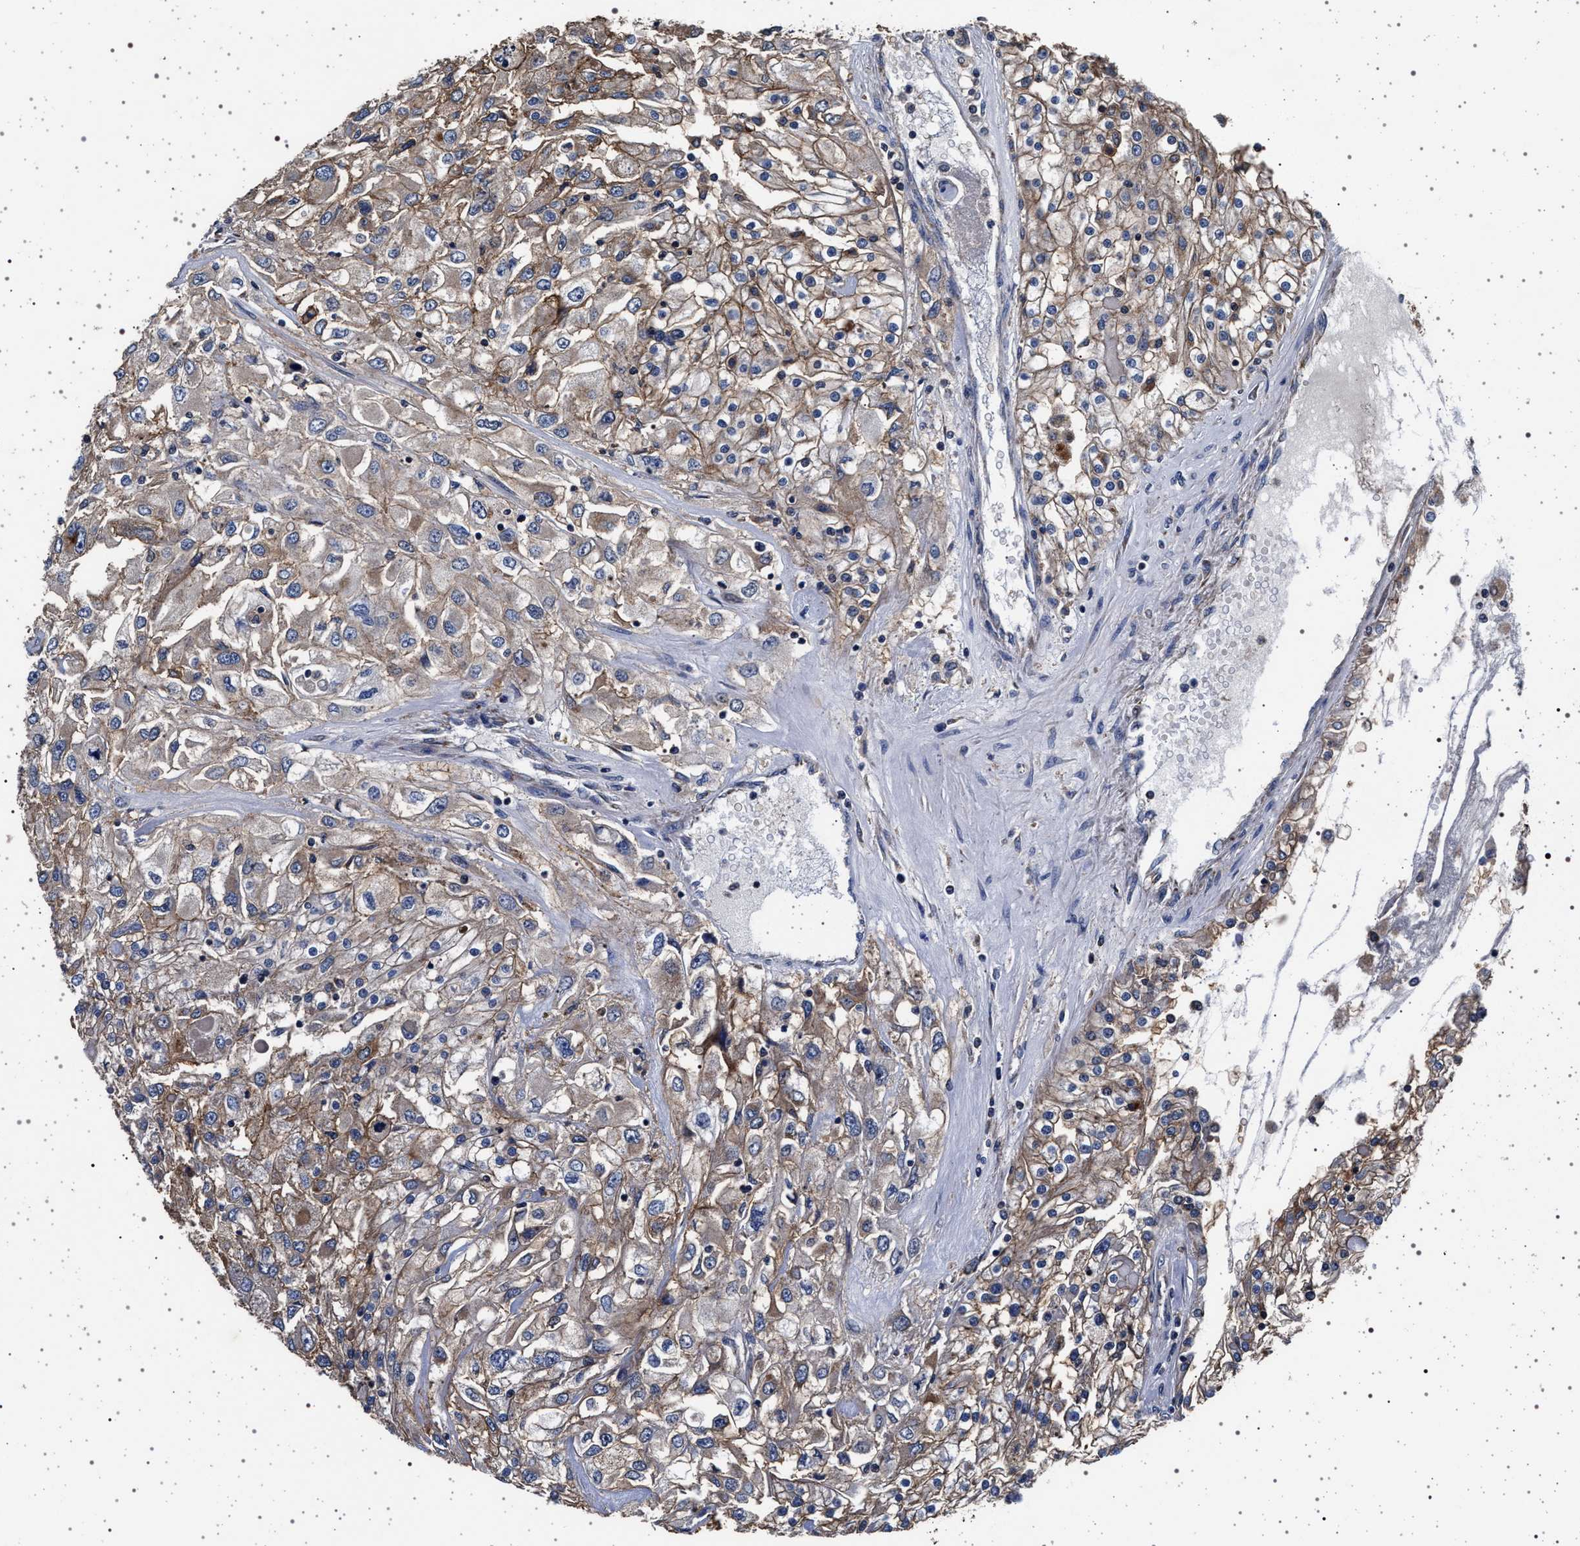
{"staining": {"intensity": "moderate", "quantity": ">75%", "location": "cytoplasmic/membranous"}, "tissue": "renal cancer", "cell_type": "Tumor cells", "image_type": "cancer", "snomed": [{"axis": "morphology", "description": "Adenocarcinoma, NOS"}, {"axis": "topography", "description": "Kidney"}], "caption": "Human adenocarcinoma (renal) stained with a protein marker shows moderate staining in tumor cells.", "gene": "MAP3K2", "patient": {"sex": "female", "age": 52}}